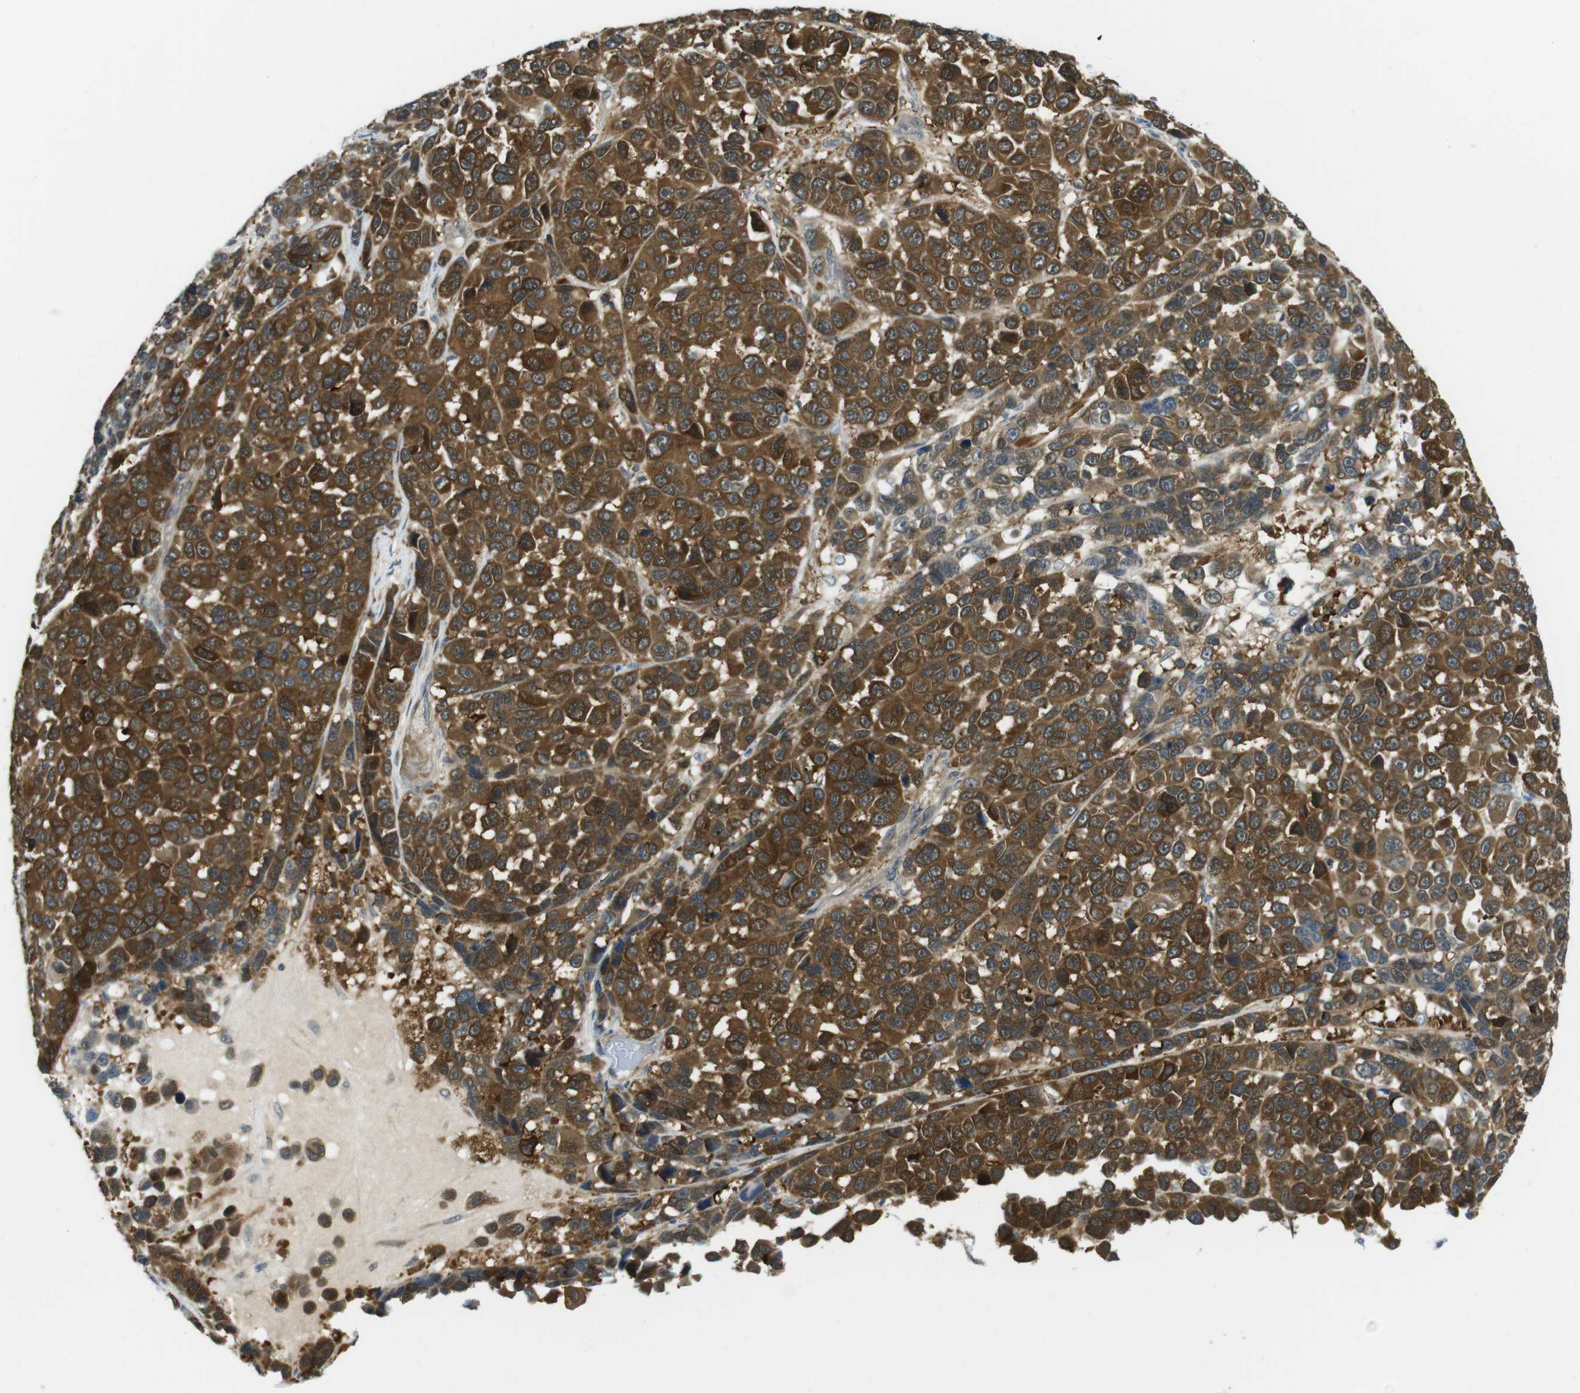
{"staining": {"intensity": "strong", "quantity": ">75%", "location": "cytoplasmic/membranous"}, "tissue": "melanoma", "cell_type": "Tumor cells", "image_type": "cancer", "snomed": [{"axis": "morphology", "description": "Malignant melanoma, NOS"}, {"axis": "topography", "description": "Skin"}], "caption": "This photomicrograph displays IHC staining of malignant melanoma, with high strong cytoplasmic/membranous positivity in approximately >75% of tumor cells.", "gene": "CASP2", "patient": {"sex": "male", "age": 53}}